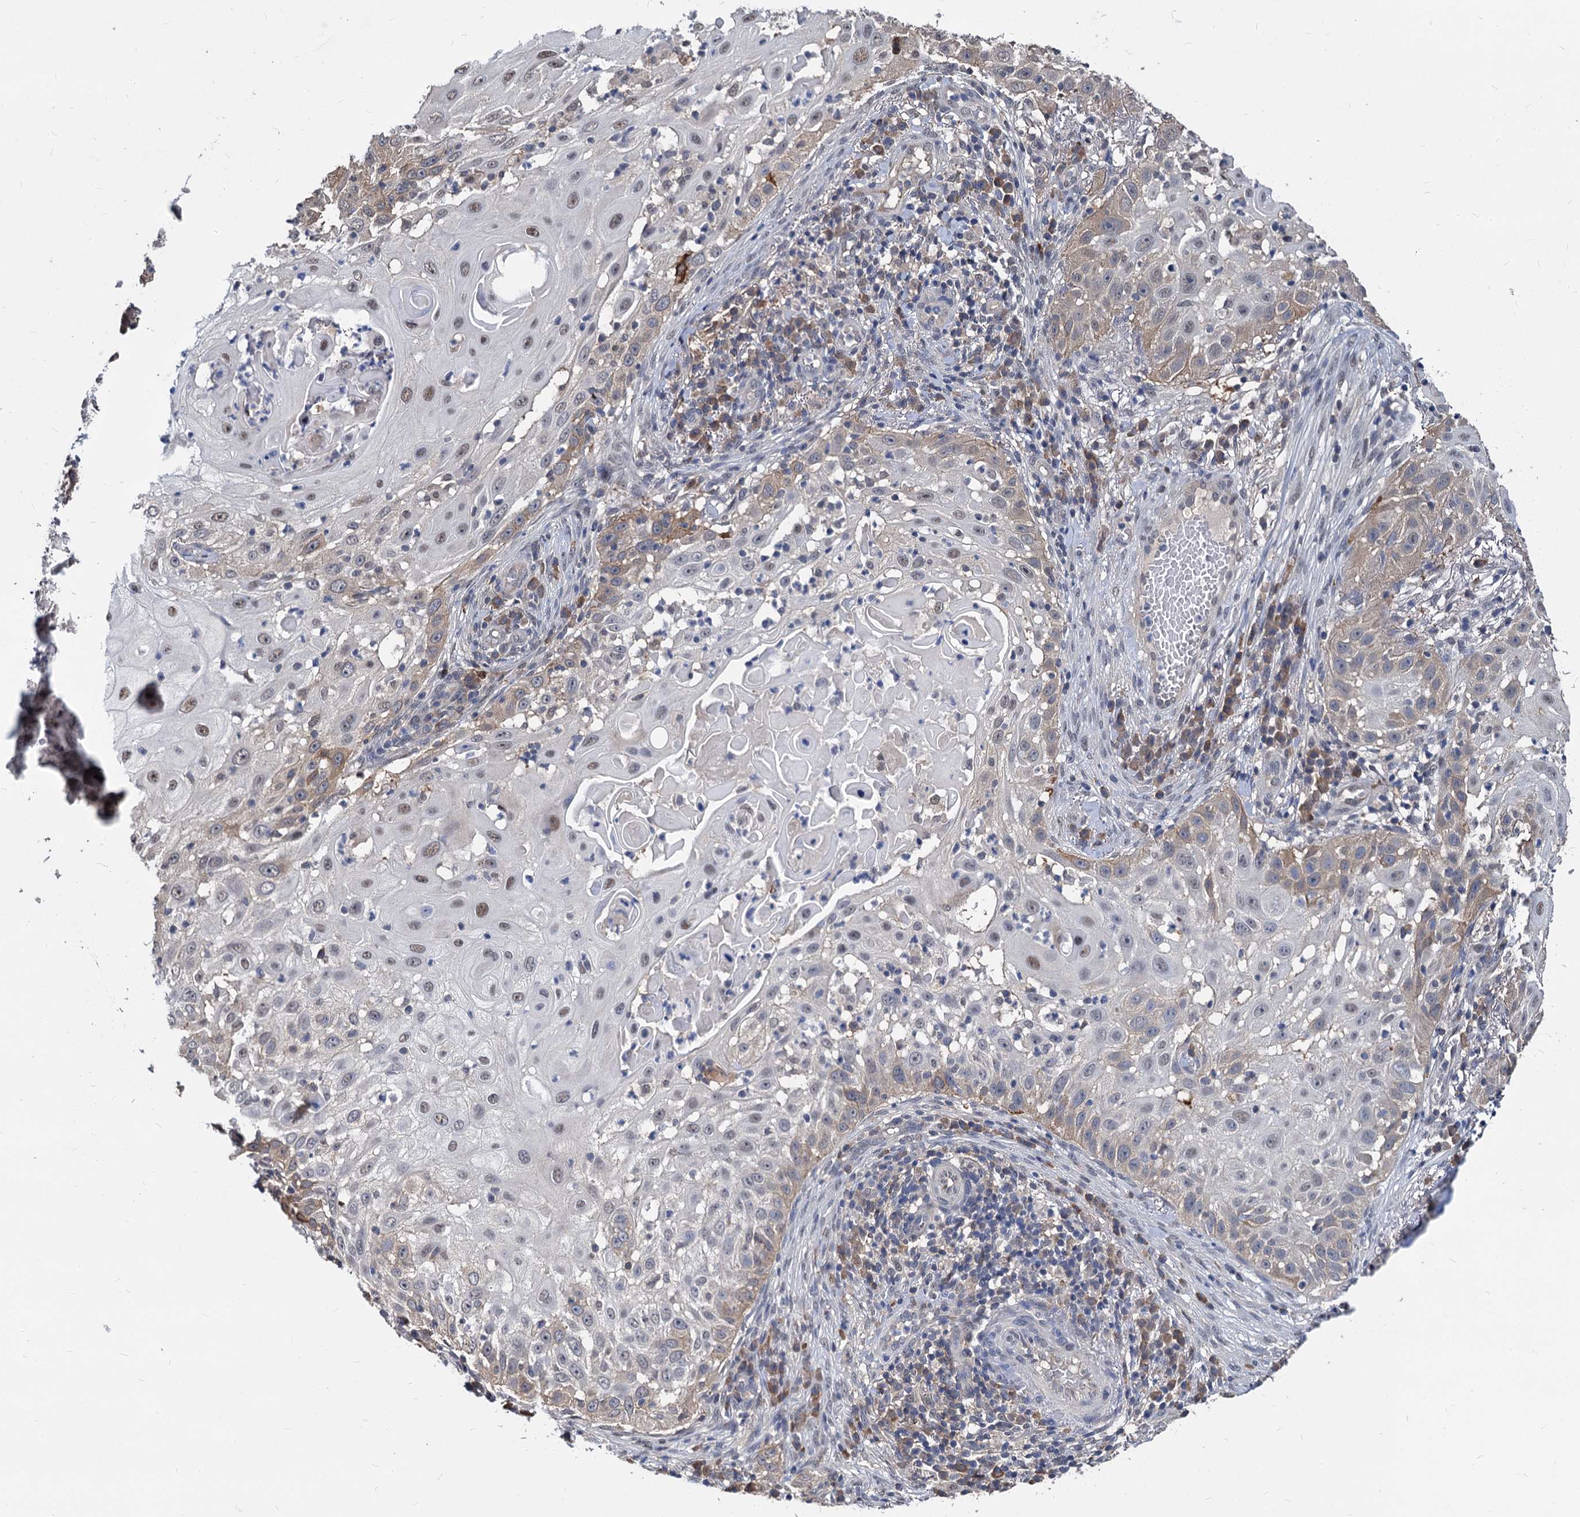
{"staining": {"intensity": "weak", "quantity": "25%-75%", "location": "cytoplasmic/membranous,nuclear"}, "tissue": "skin cancer", "cell_type": "Tumor cells", "image_type": "cancer", "snomed": [{"axis": "morphology", "description": "Squamous cell carcinoma, NOS"}, {"axis": "topography", "description": "Skin"}], "caption": "Protein expression analysis of skin cancer shows weak cytoplasmic/membranous and nuclear staining in approximately 25%-75% of tumor cells. (DAB IHC with brightfield microscopy, high magnification).", "gene": "PSMD4", "patient": {"sex": "female", "age": 44}}